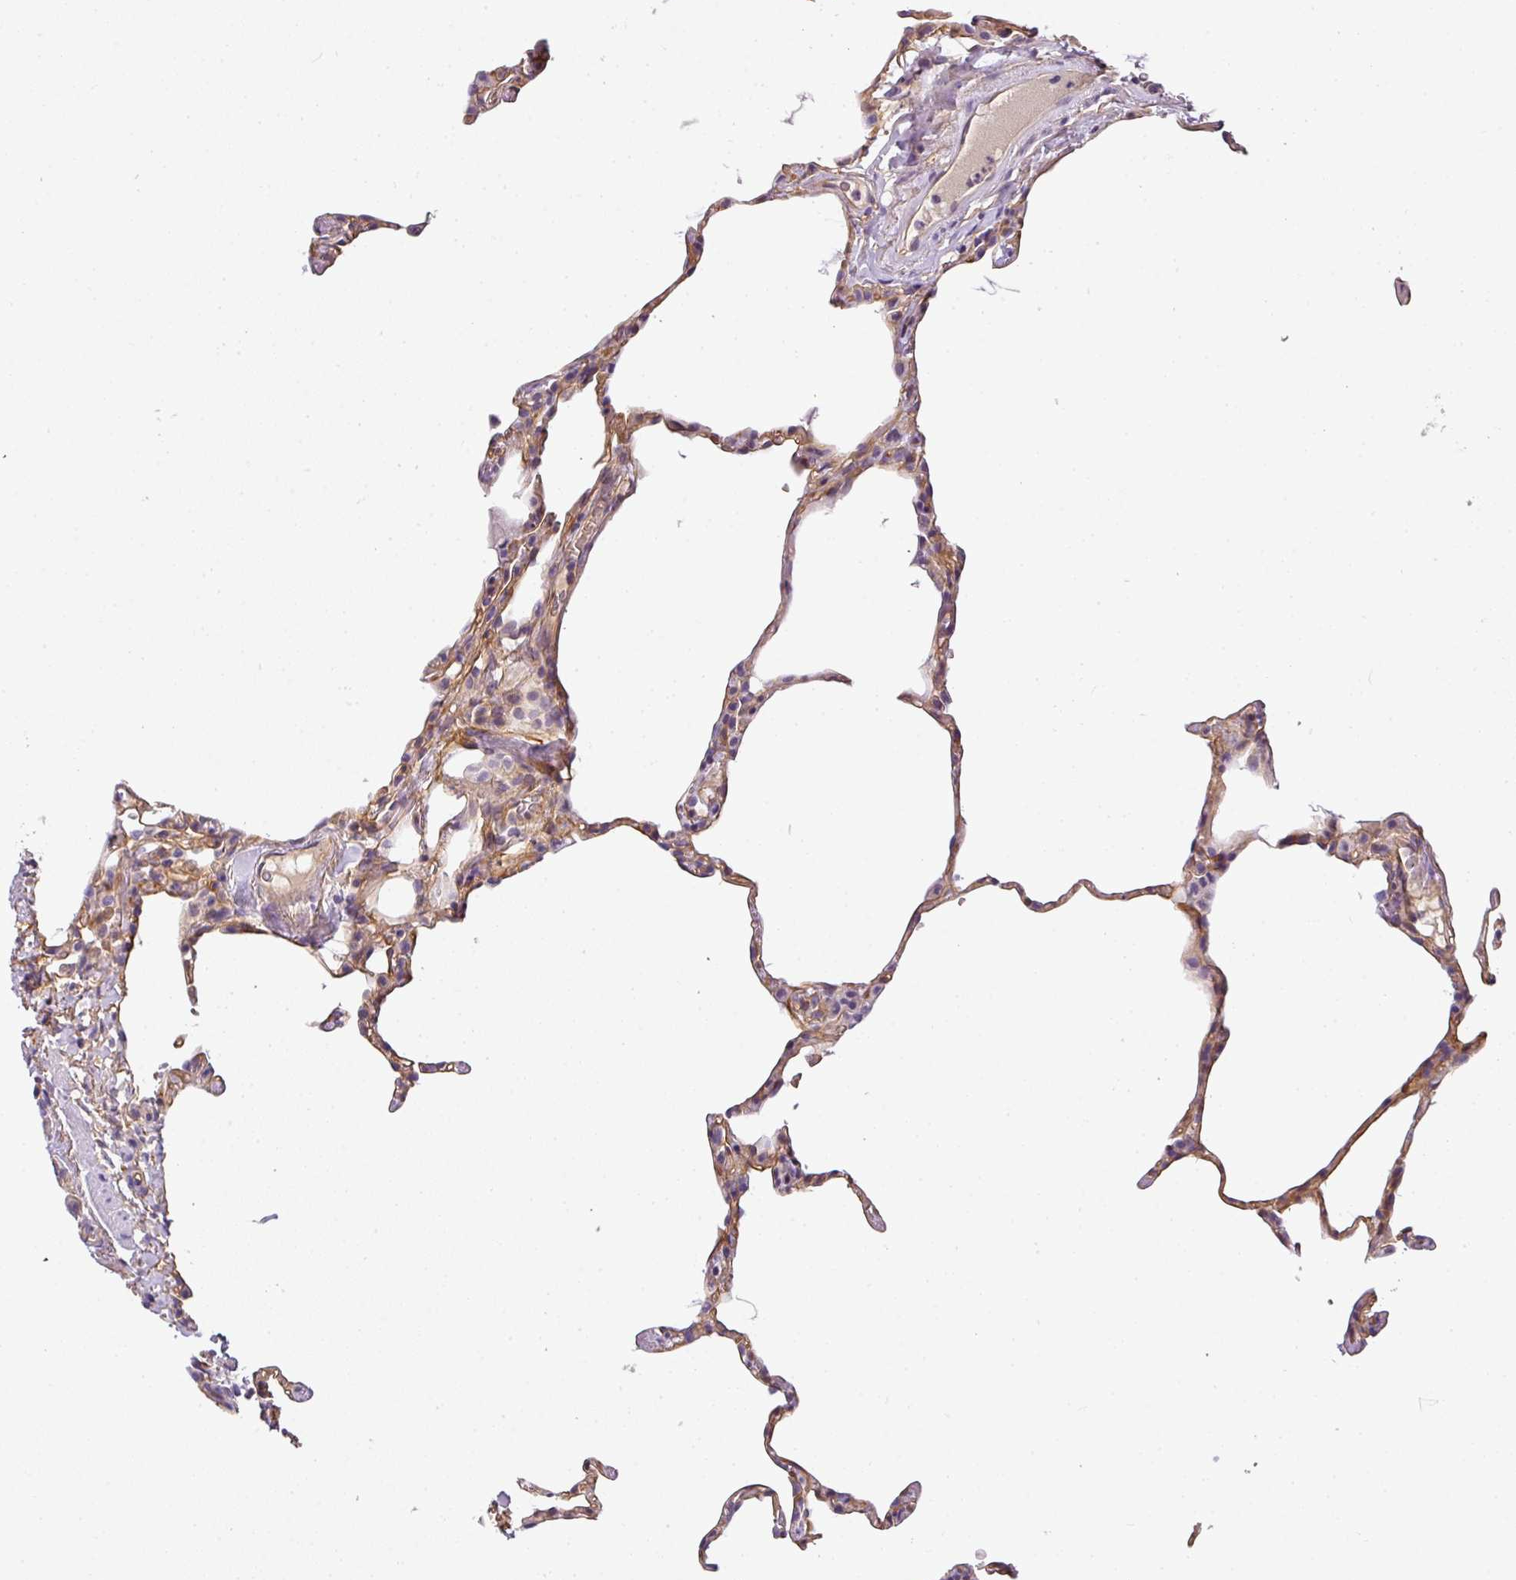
{"staining": {"intensity": "negative", "quantity": "none", "location": "none"}, "tissue": "lung", "cell_type": "Alveolar cells", "image_type": "normal", "snomed": [{"axis": "morphology", "description": "Normal tissue, NOS"}, {"axis": "topography", "description": "Lung"}], "caption": "Histopathology image shows no significant protein expression in alveolar cells of benign lung.", "gene": "OR11H4", "patient": {"sex": "female", "age": 57}}